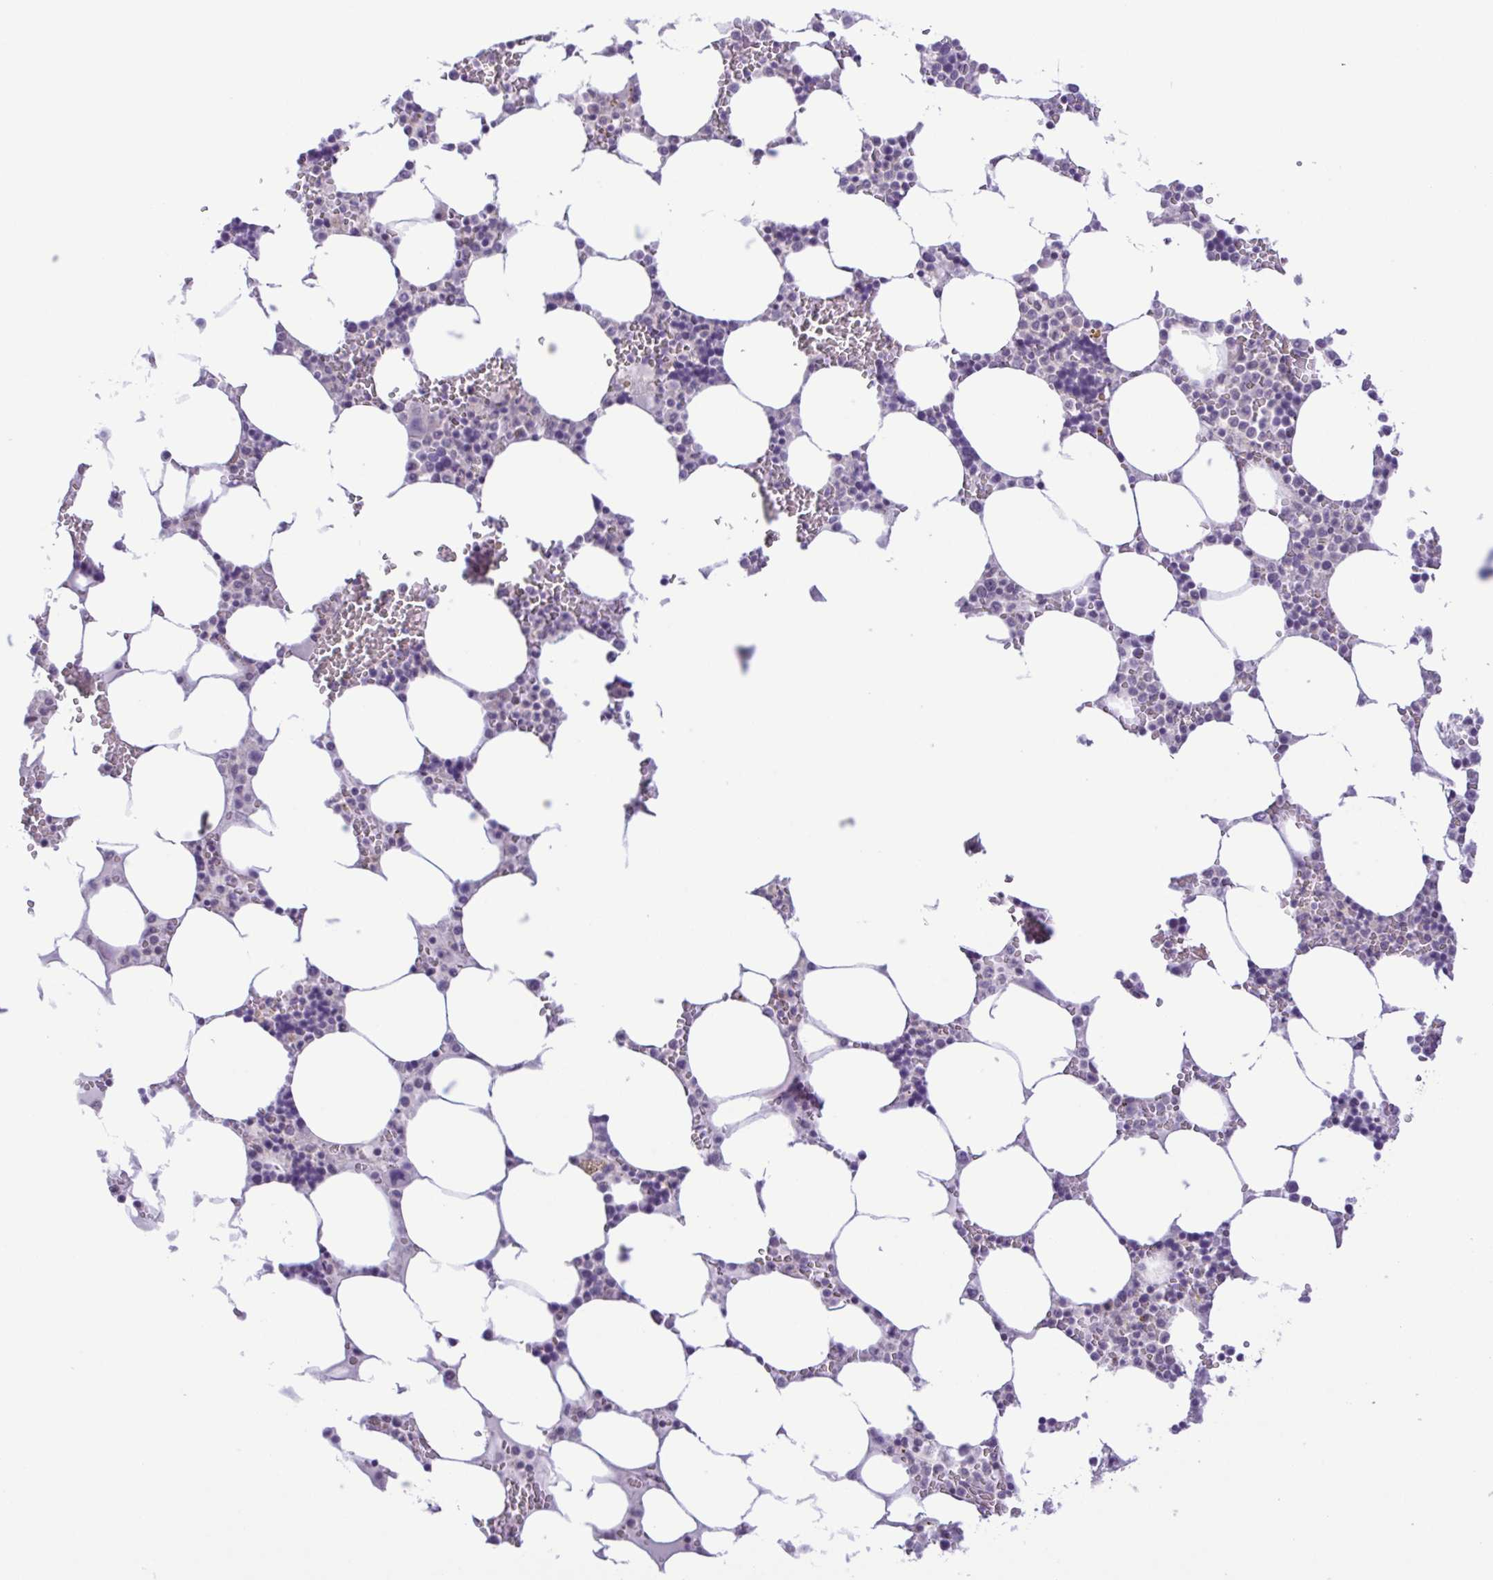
{"staining": {"intensity": "negative", "quantity": "none", "location": "none"}, "tissue": "bone marrow", "cell_type": "Hematopoietic cells", "image_type": "normal", "snomed": [{"axis": "morphology", "description": "Normal tissue, NOS"}, {"axis": "topography", "description": "Bone marrow"}], "caption": "The IHC histopathology image has no significant positivity in hematopoietic cells of bone marrow. (Brightfield microscopy of DAB immunohistochemistry (IHC) at high magnification).", "gene": "IL1RN", "patient": {"sex": "male", "age": 64}}